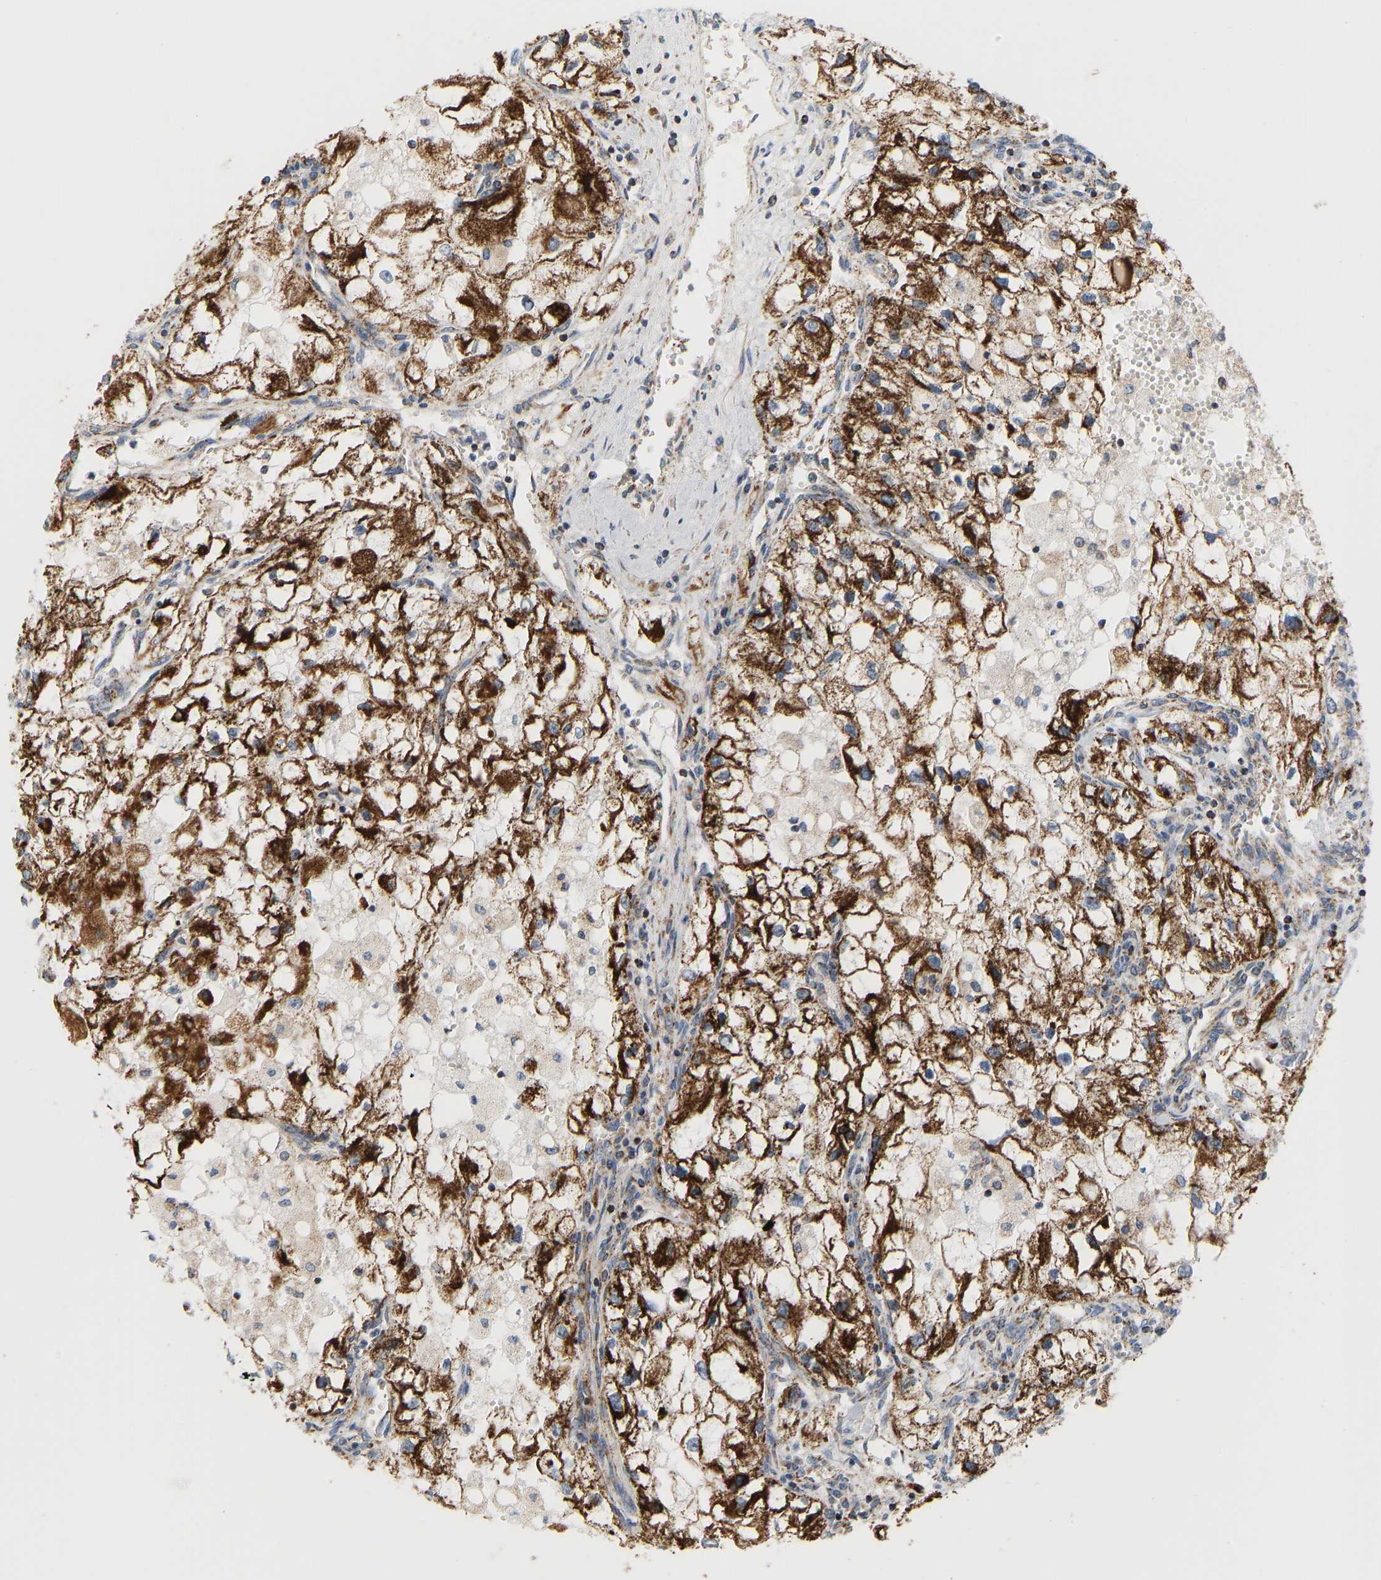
{"staining": {"intensity": "strong", "quantity": ">75%", "location": "cytoplasmic/membranous"}, "tissue": "renal cancer", "cell_type": "Tumor cells", "image_type": "cancer", "snomed": [{"axis": "morphology", "description": "Adenocarcinoma, NOS"}, {"axis": "topography", "description": "Kidney"}], "caption": "Immunohistochemistry (DAB) staining of adenocarcinoma (renal) shows strong cytoplasmic/membranous protein staining in about >75% of tumor cells.", "gene": "GPSM2", "patient": {"sex": "female", "age": 70}}